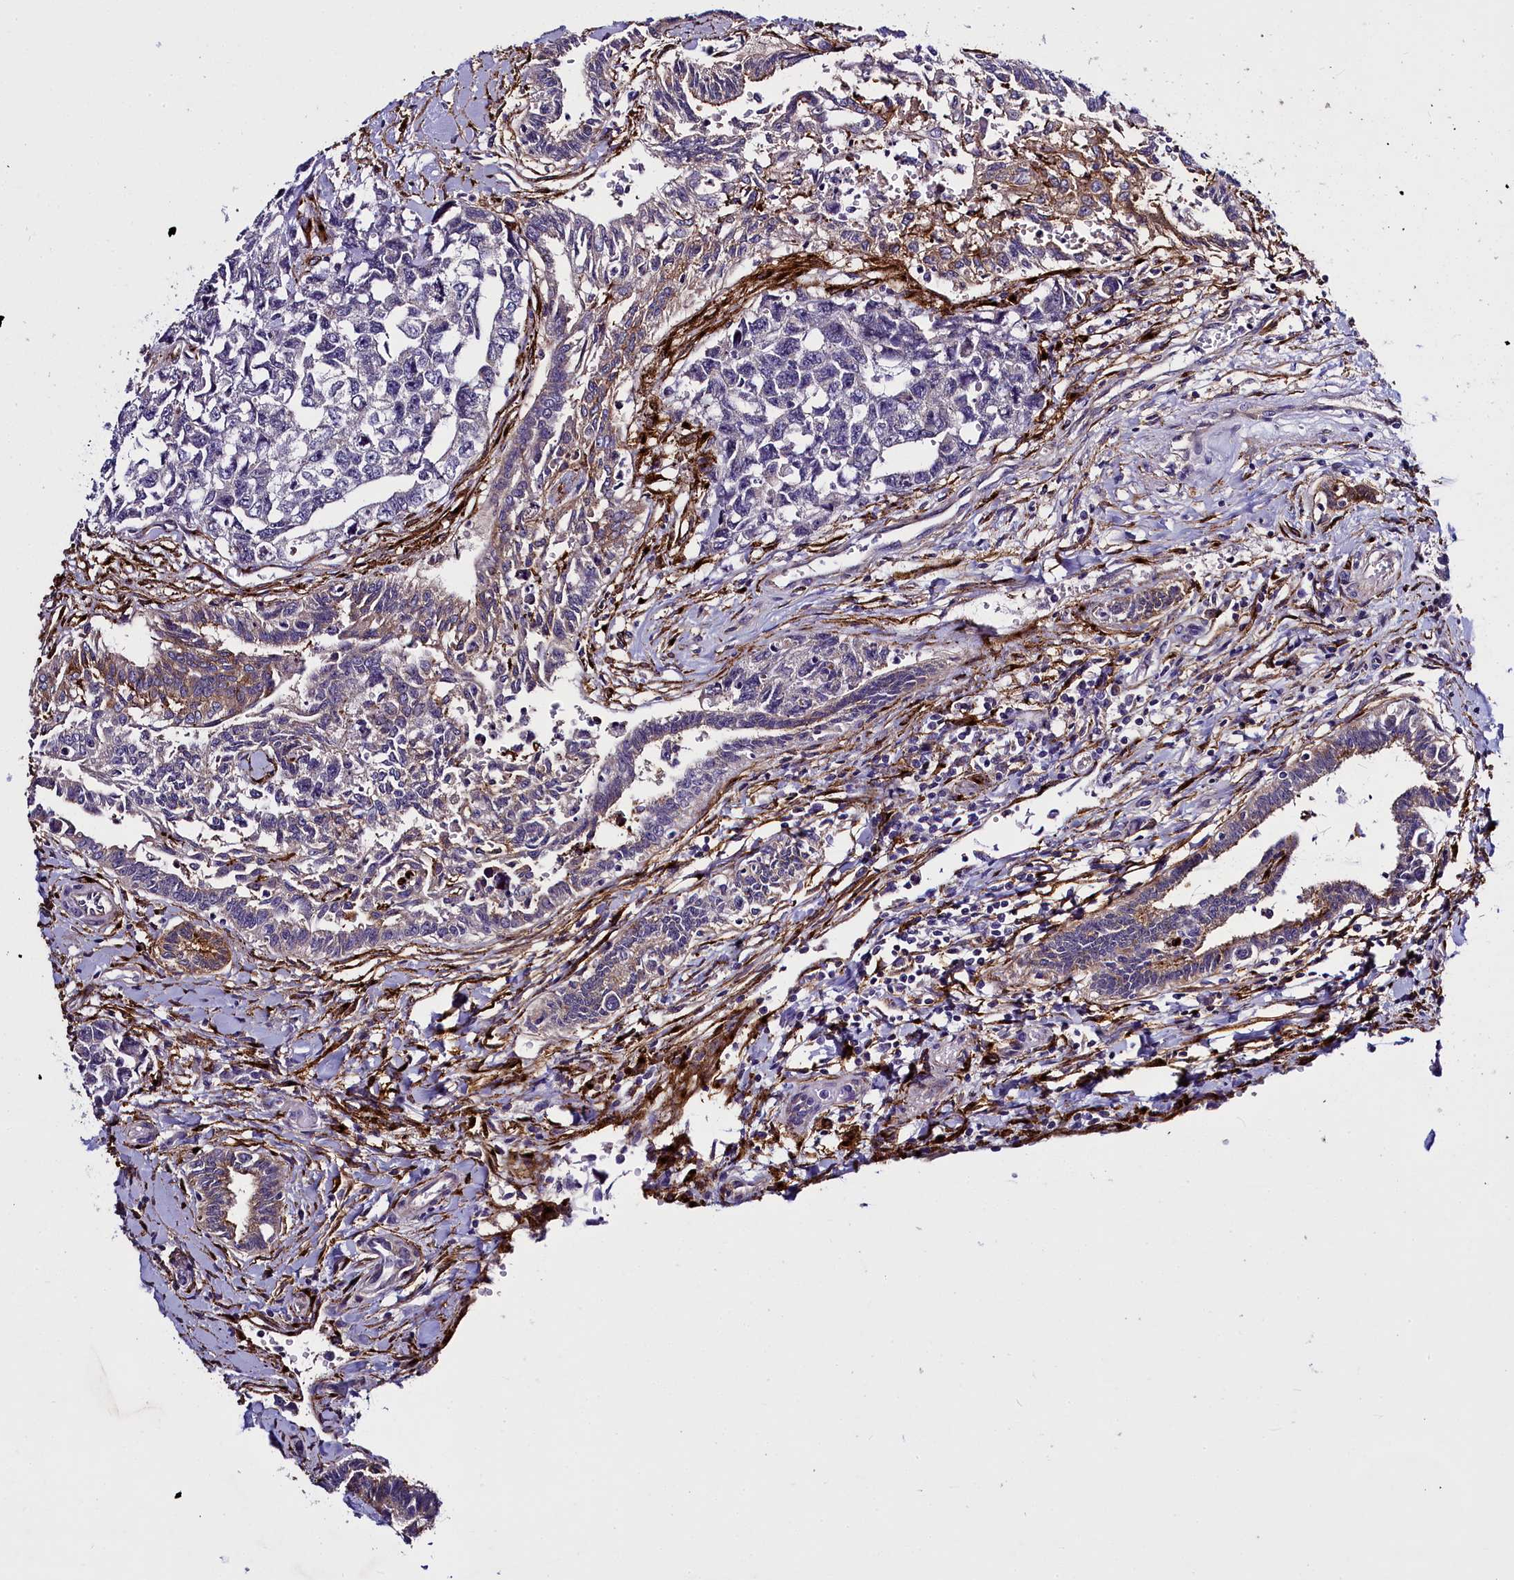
{"staining": {"intensity": "negative", "quantity": "none", "location": "none"}, "tissue": "testis cancer", "cell_type": "Tumor cells", "image_type": "cancer", "snomed": [{"axis": "morphology", "description": "Carcinoma, Embryonal, NOS"}, {"axis": "topography", "description": "Testis"}], "caption": "Histopathology image shows no protein staining in tumor cells of testis embryonal carcinoma tissue.", "gene": "MRC2", "patient": {"sex": "male", "age": 31}}